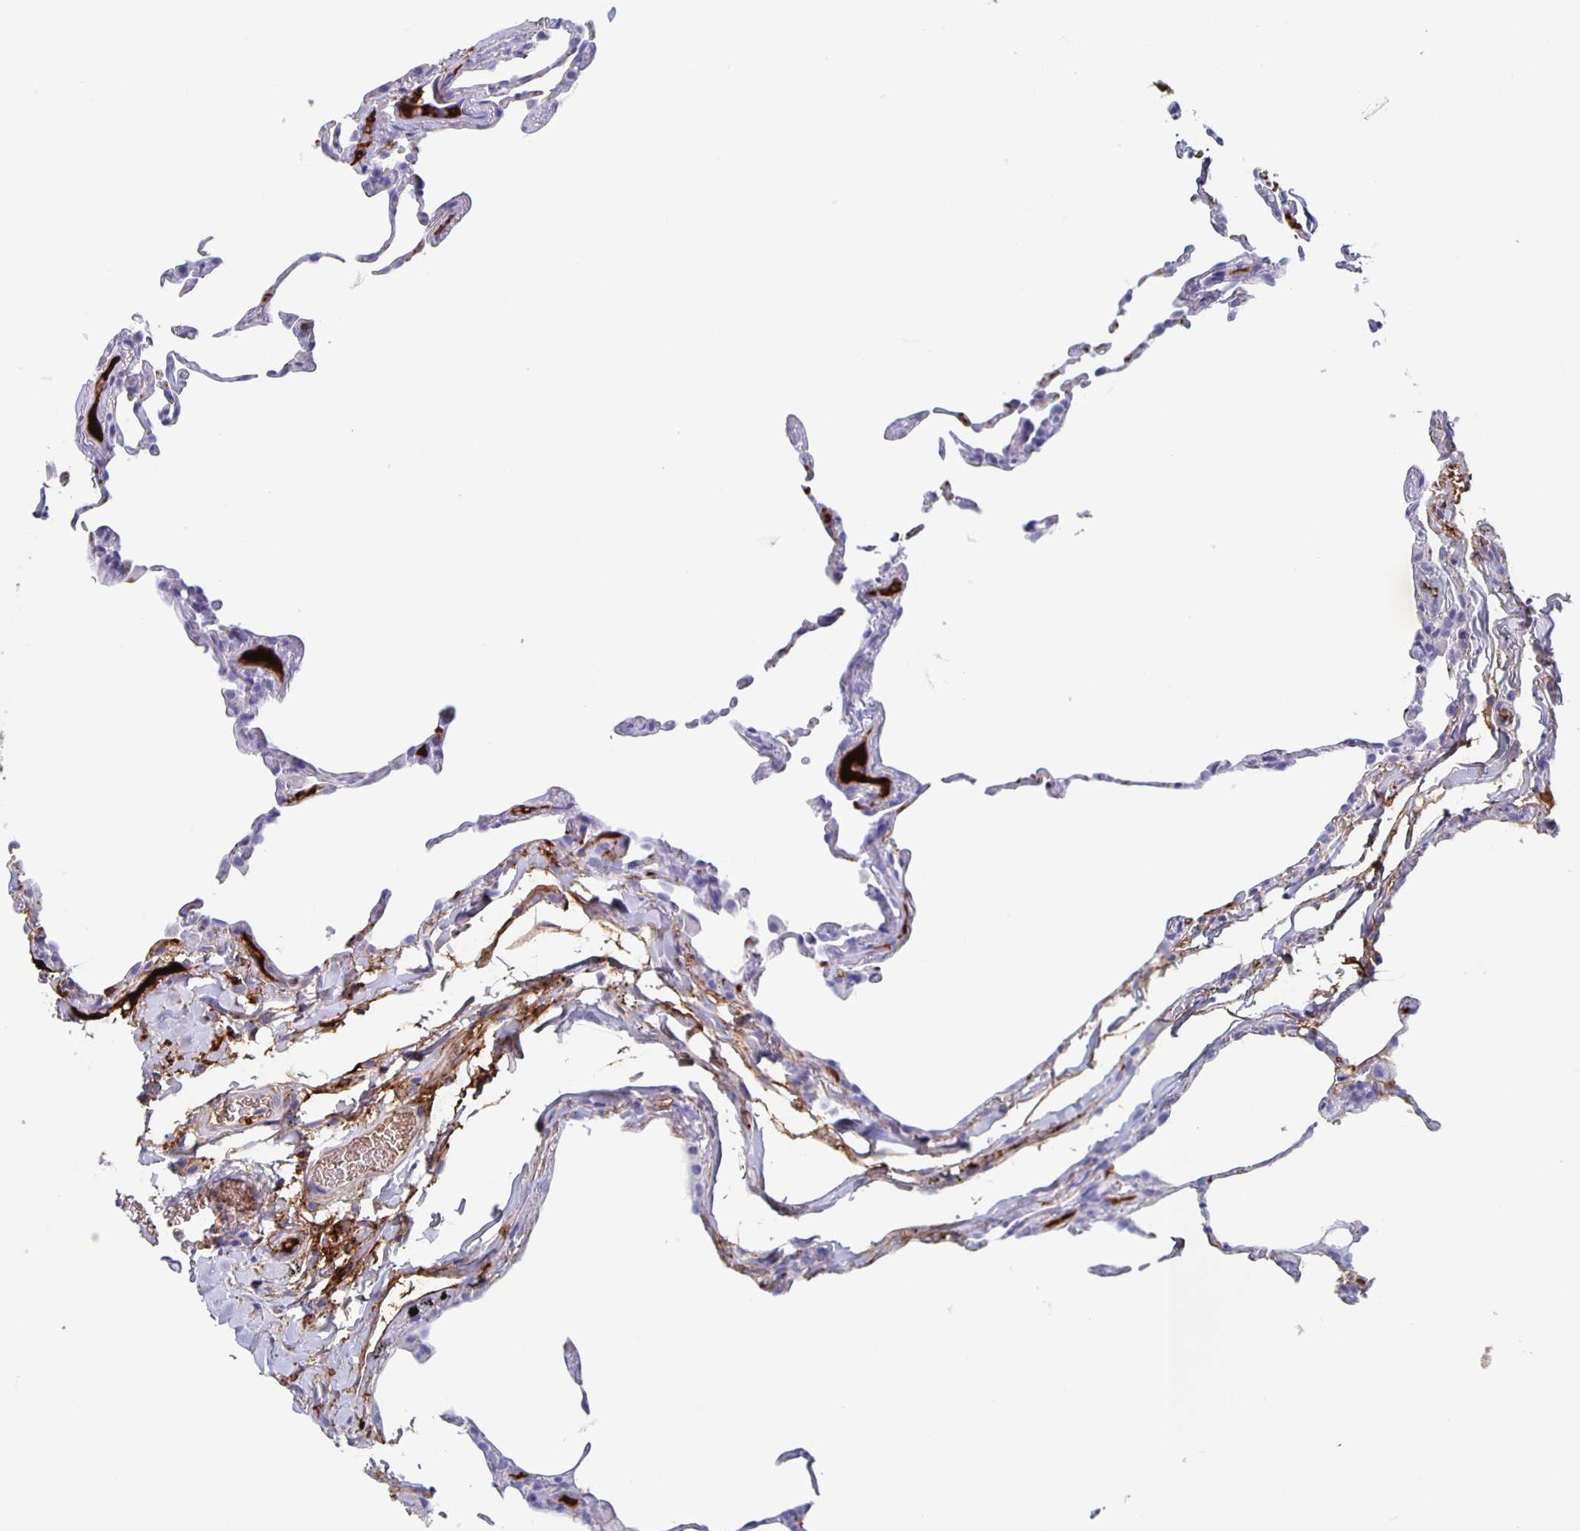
{"staining": {"intensity": "moderate", "quantity": "25%-75%", "location": "cytoplasmic/membranous,nuclear"}, "tissue": "lung", "cell_type": "Alveolar cells", "image_type": "normal", "snomed": [{"axis": "morphology", "description": "Normal tissue, NOS"}, {"axis": "topography", "description": "Lung"}], "caption": "Brown immunohistochemical staining in normal lung shows moderate cytoplasmic/membranous,nuclear staining in about 25%-75% of alveolar cells. Nuclei are stained in blue.", "gene": "FGA", "patient": {"sex": "female", "age": 57}}